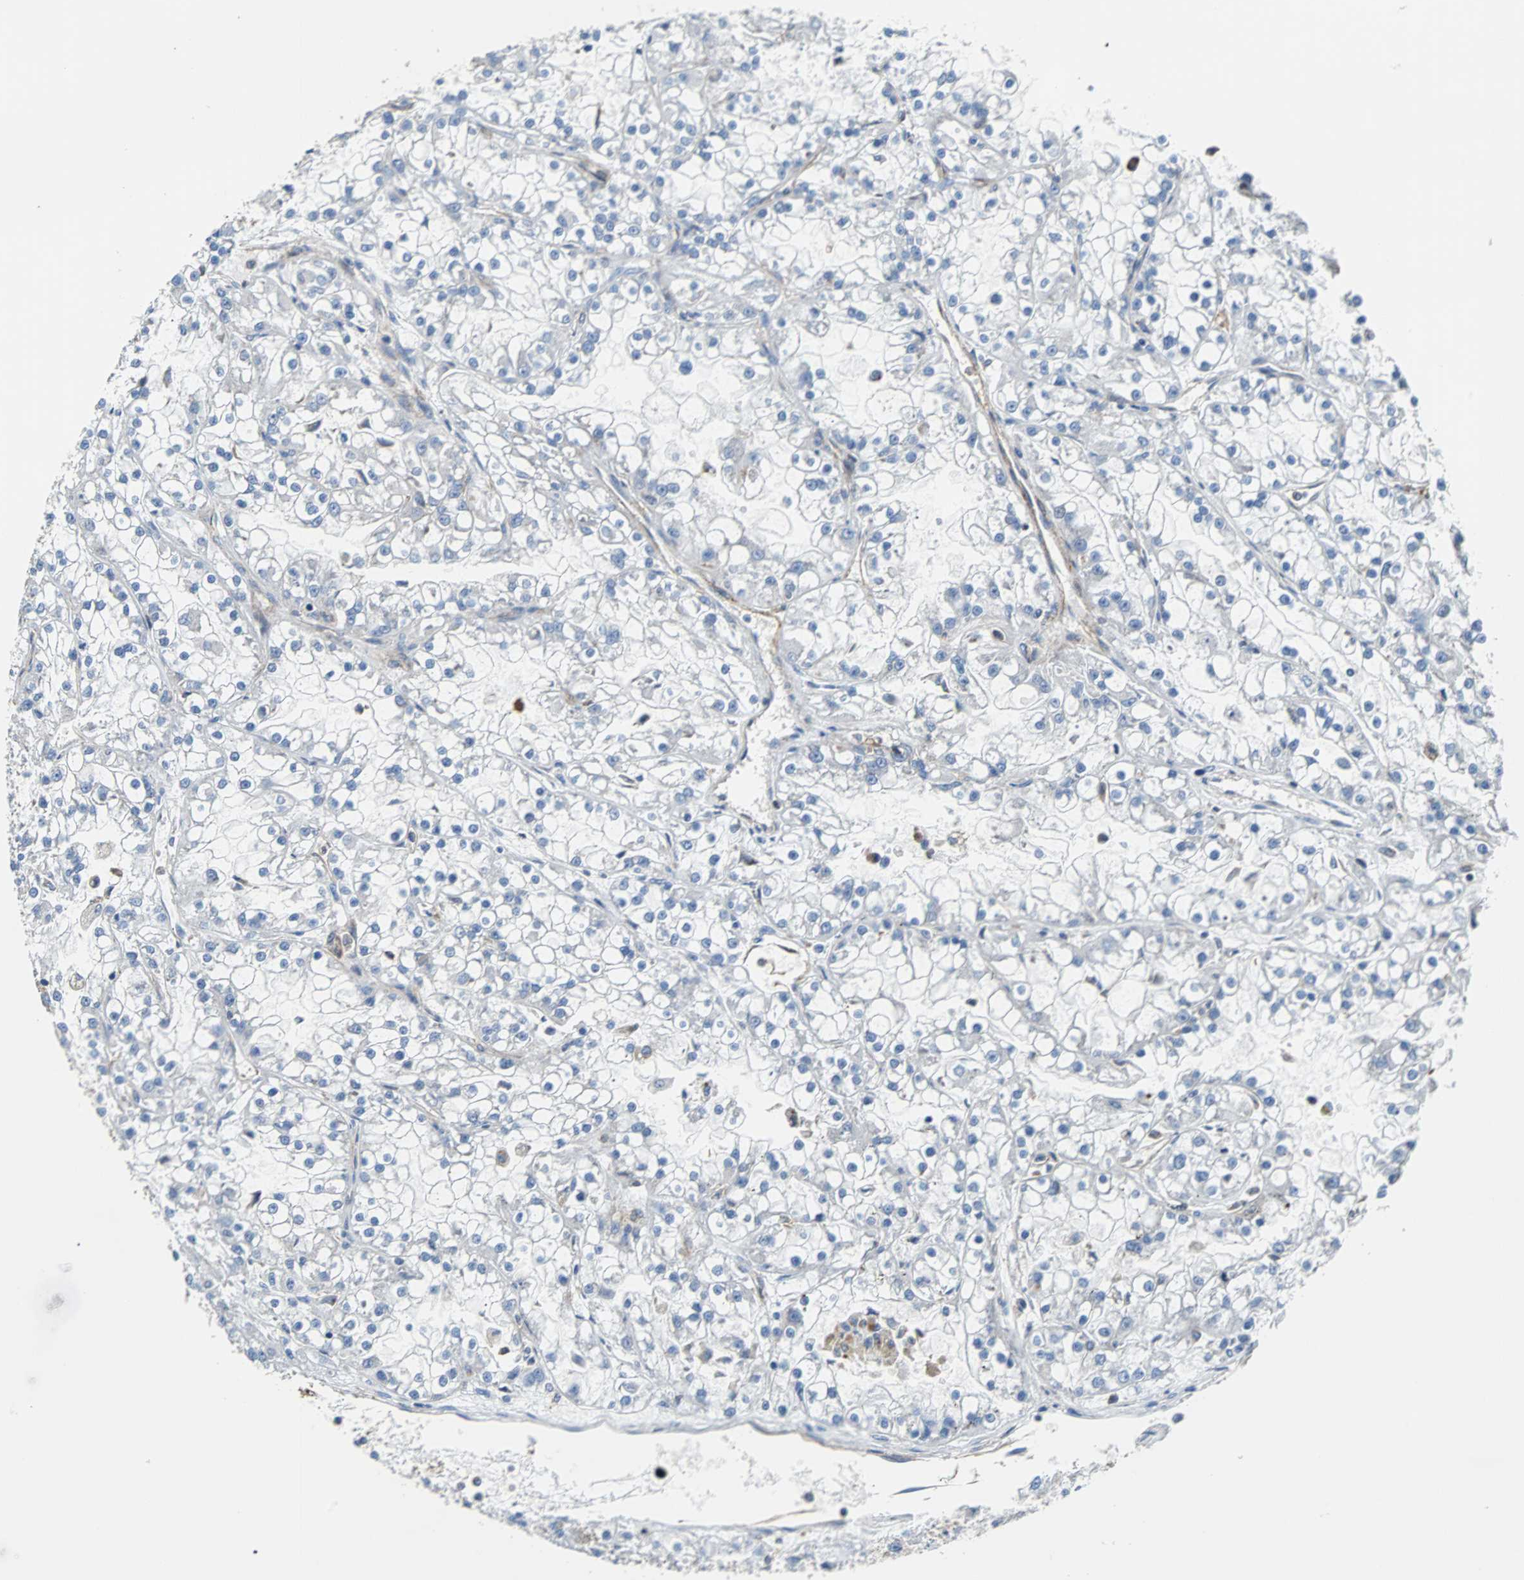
{"staining": {"intensity": "weak", "quantity": ">75%", "location": "cytoplasmic/membranous"}, "tissue": "renal cancer", "cell_type": "Tumor cells", "image_type": "cancer", "snomed": [{"axis": "morphology", "description": "Adenocarcinoma, NOS"}, {"axis": "topography", "description": "Kidney"}], "caption": "Tumor cells demonstrate low levels of weak cytoplasmic/membranous positivity in about >75% of cells in human renal adenocarcinoma.", "gene": "PLCG2", "patient": {"sex": "female", "age": 52}}